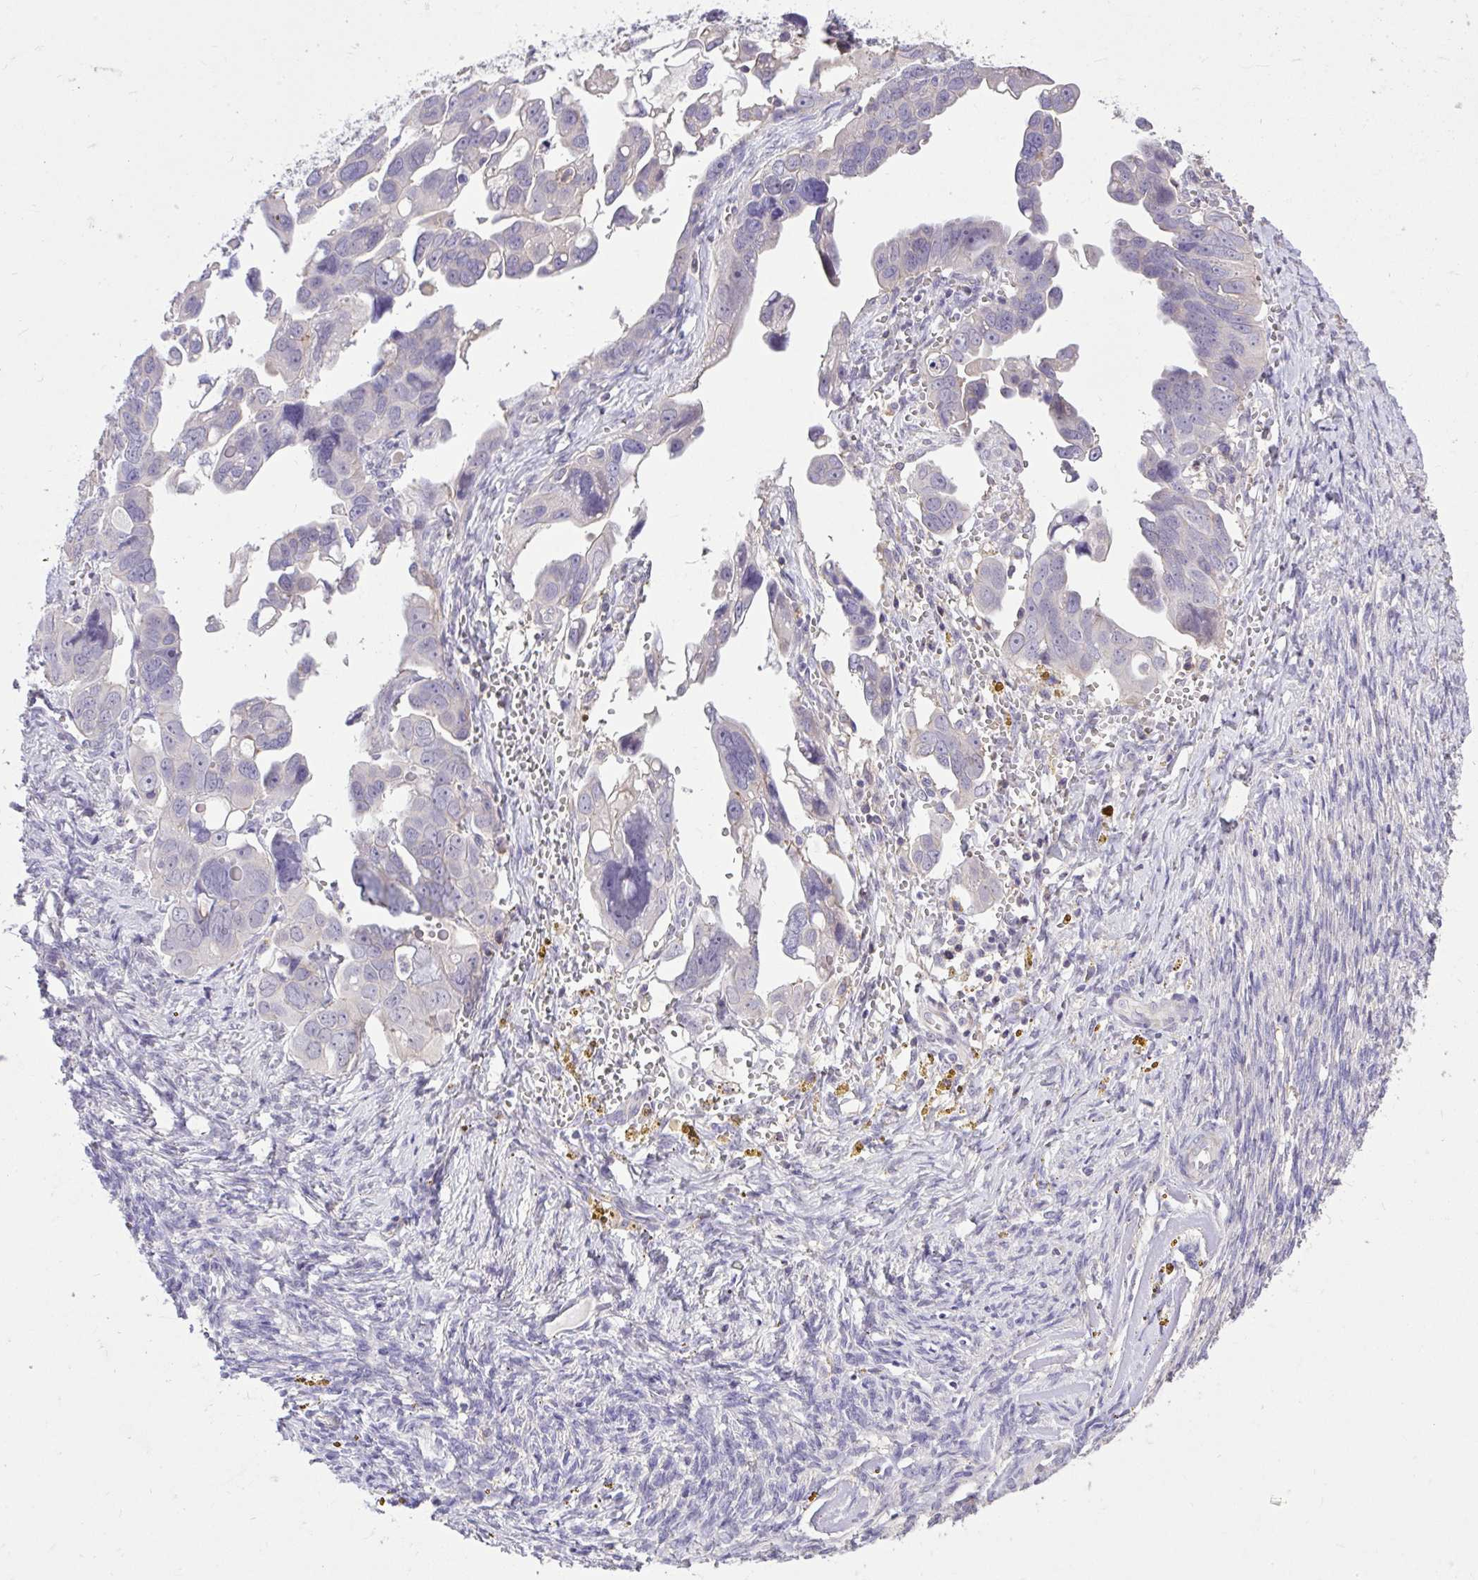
{"staining": {"intensity": "negative", "quantity": "none", "location": "none"}, "tissue": "ovarian cancer", "cell_type": "Tumor cells", "image_type": "cancer", "snomed": [{"axis": "morphology", "description": "Cystadenocarcinoma, serous, NOS"}, {"axis": "topography", "description": "Ovary"}], "caption": "This is an immunohistochemistry micrograph of ovarian cancer (serous cystadenocarcinoma). There is no expression in tumor cells.", "gene": "IGFL2", "patient": {"sex": "female", "age": 59}}